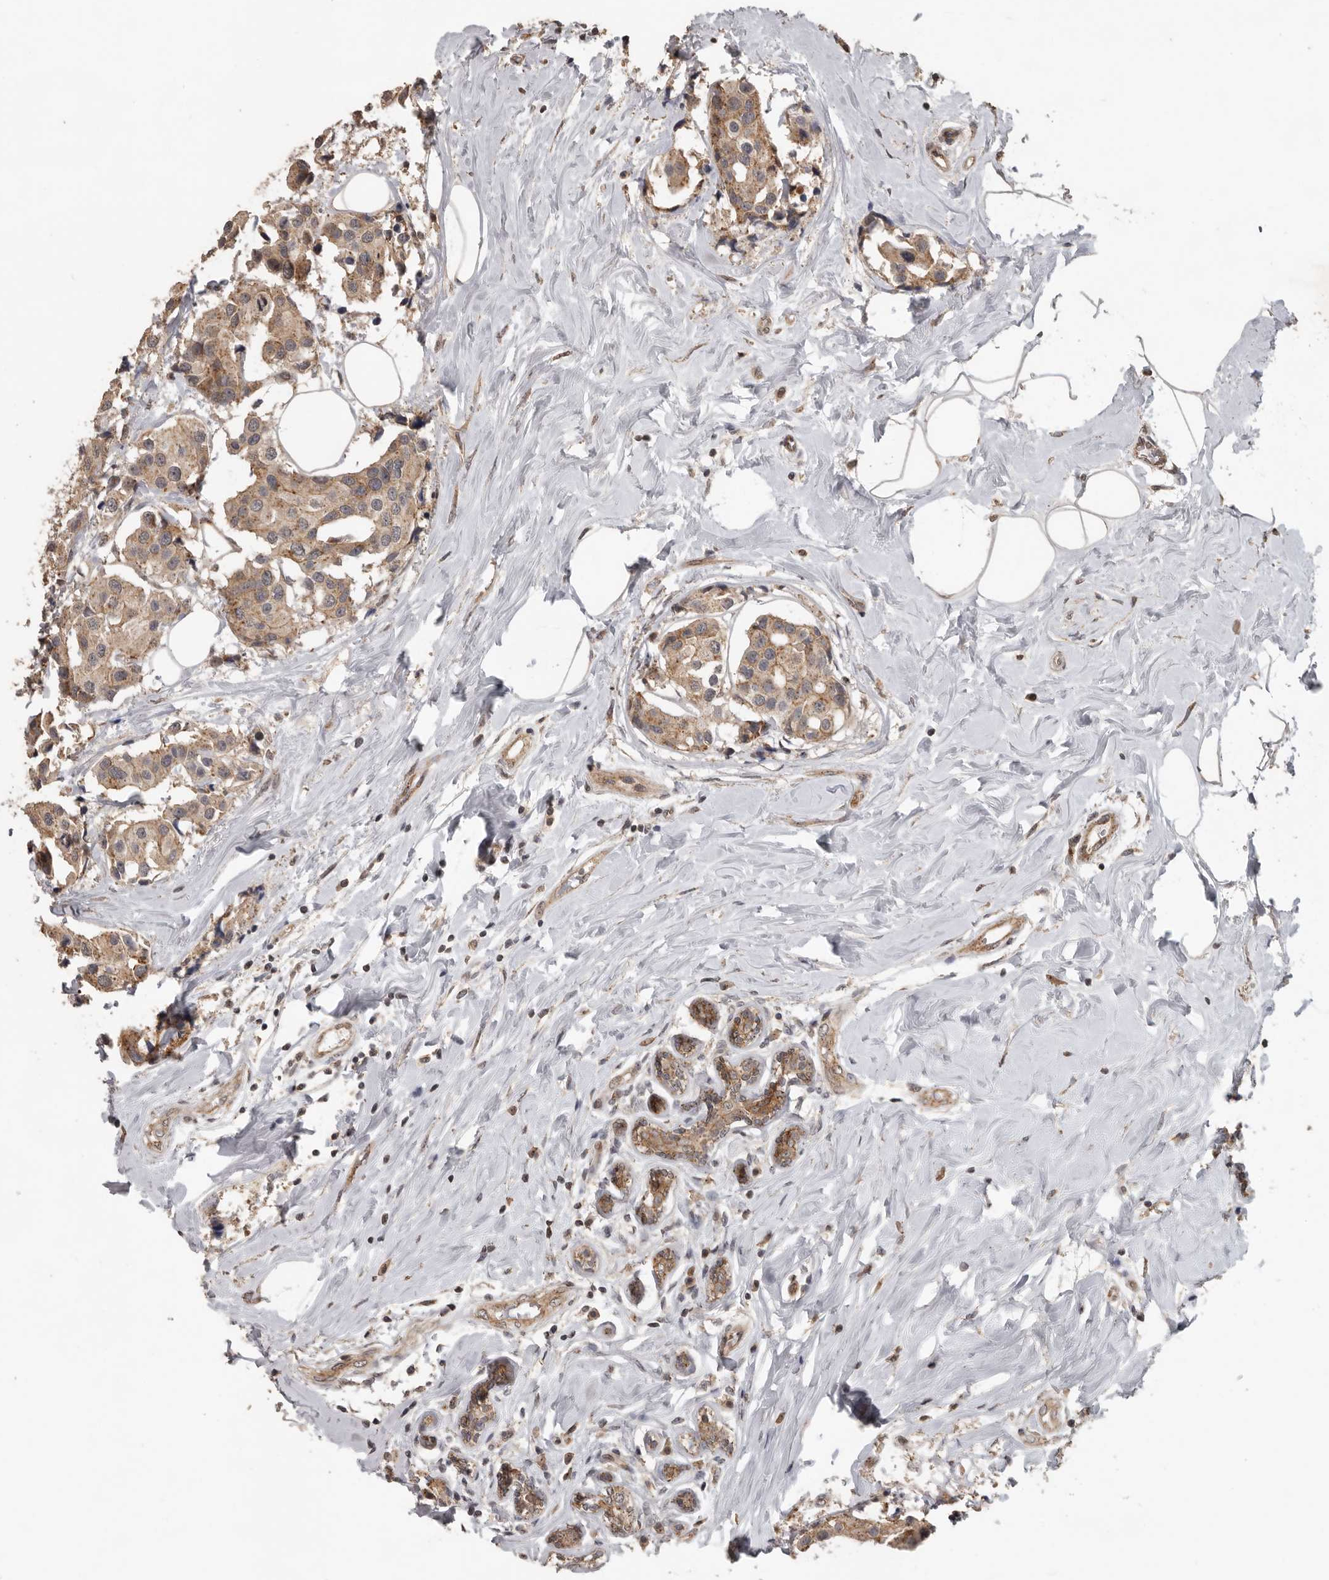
{"staining": {"intensity": "moderate", "quantity": ">75%", "location": "cytoplasmic/membranous"}, "tissue": "breast cancer", "cell_type": "Tumor cells", "image_type": "cancer", "snomed": [{"axis": "morphology", "description": "Normal tissue, NOS"}, {"axis": "morphology", "description": "Duct carcinoma"}, {"axis": "topography", "description": "Breast"}], "caption": "Immunohistochemistry (IHC) of breast invasive ductal carcinoma shows medium levels of moderate cytoplasmic/membranous staining in approximately >75% of tumor cells.", "gene": "CEP350", "patient": {"sex": "female", "age": 39}}